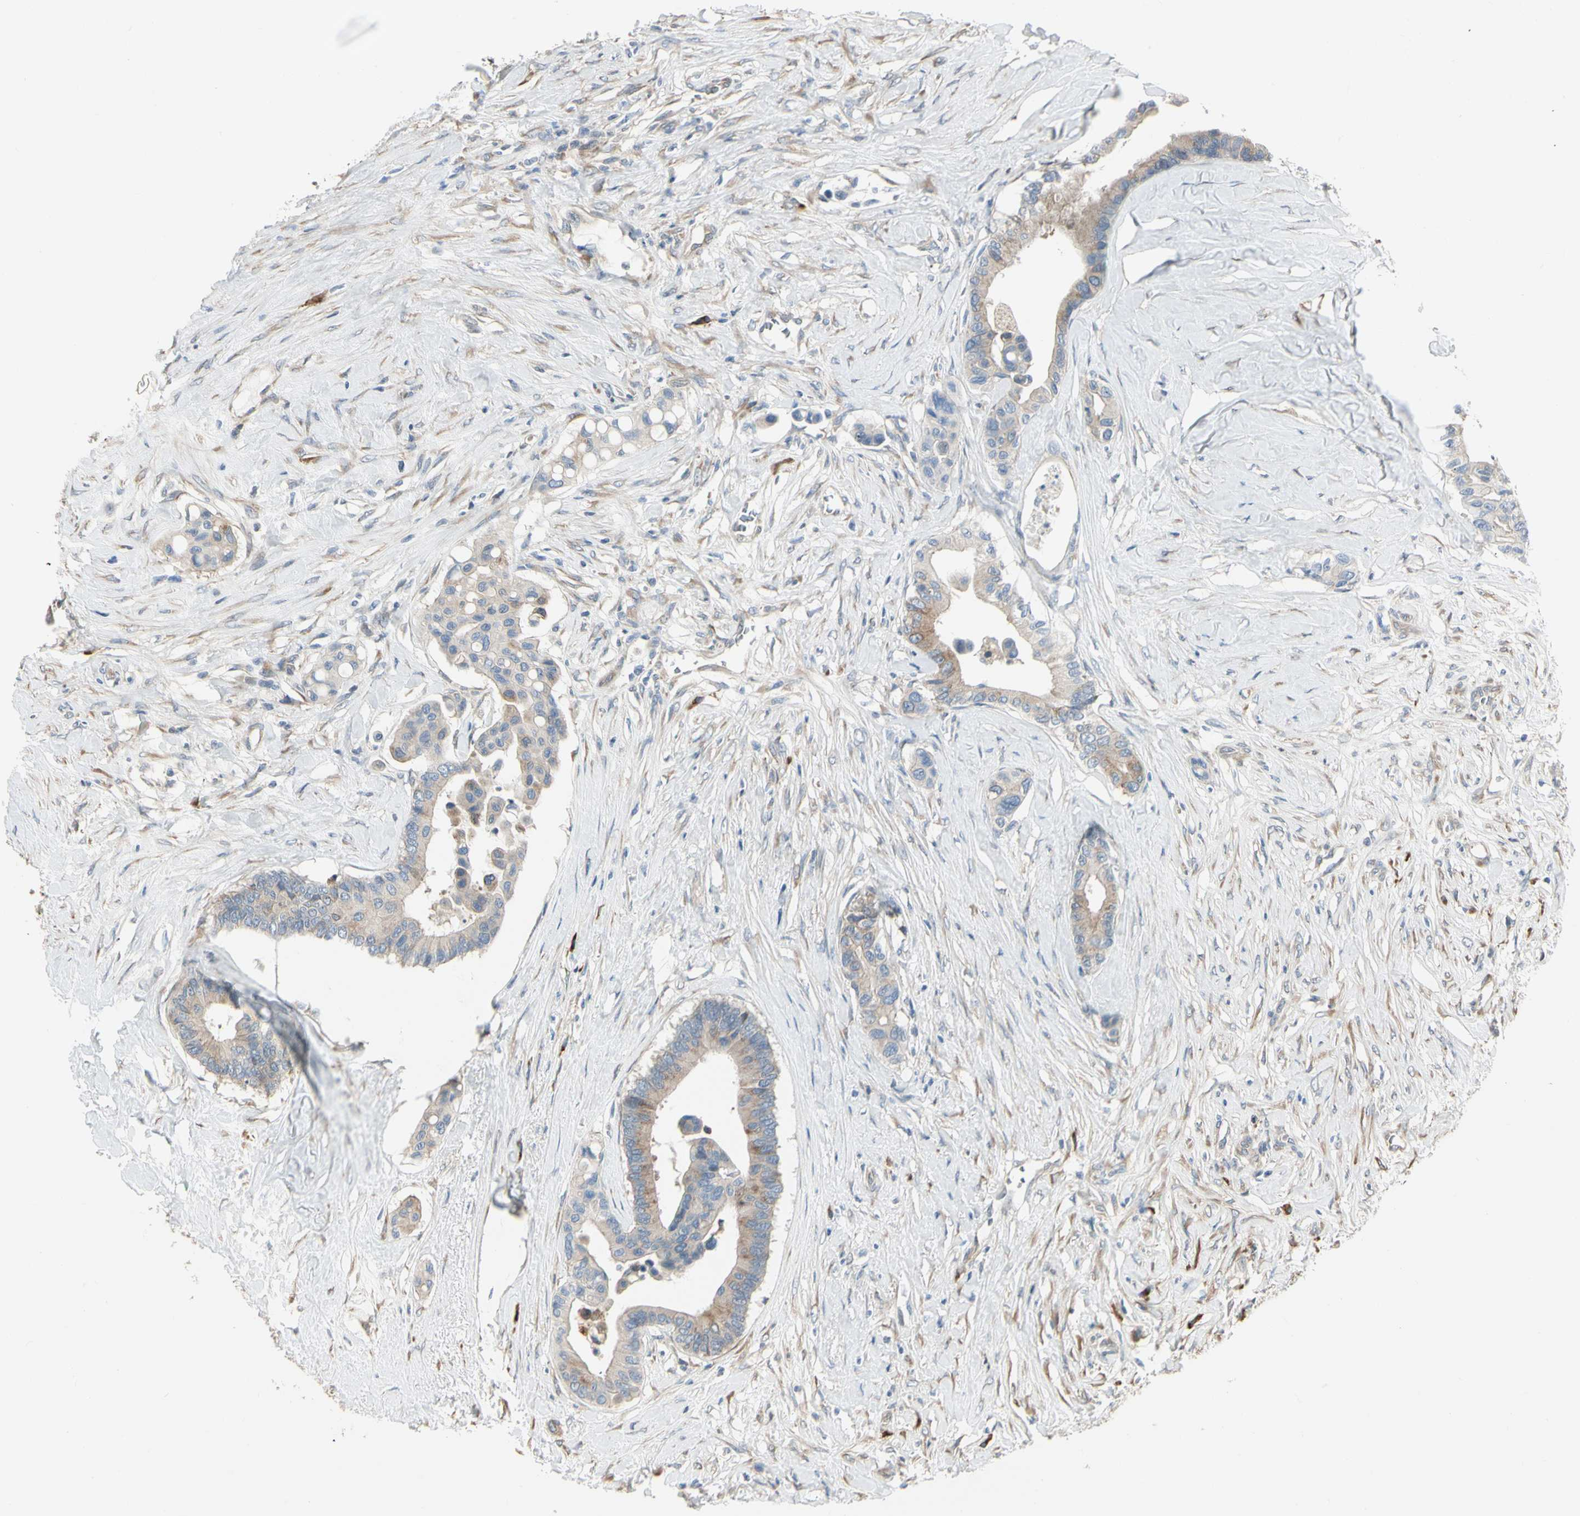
{"staining": {"intensity": "weak", "quantity": ">75%", "location": "cytoplasmic/membranous"}, "tissue": "colorectal cancer", "cell_type": "Tumor cells", "image_type": "cancer", "snomed": [{"axis": "morphology", "description": "Normal tissue, NOS"}, {"axis": "morphology", "description": "Adenocarcinoma, NOS"}, {"axis": "topography", "description": "Colon"}], "caption": "Immunohistochemical staining of adenocarcinoma (colorectal) shows low levels of weak cytoplasmic/membranous protein staining in about >75% of tumor cells.", "gene": "NUCB2", "patient": {"sex": "male", "age": 82}}